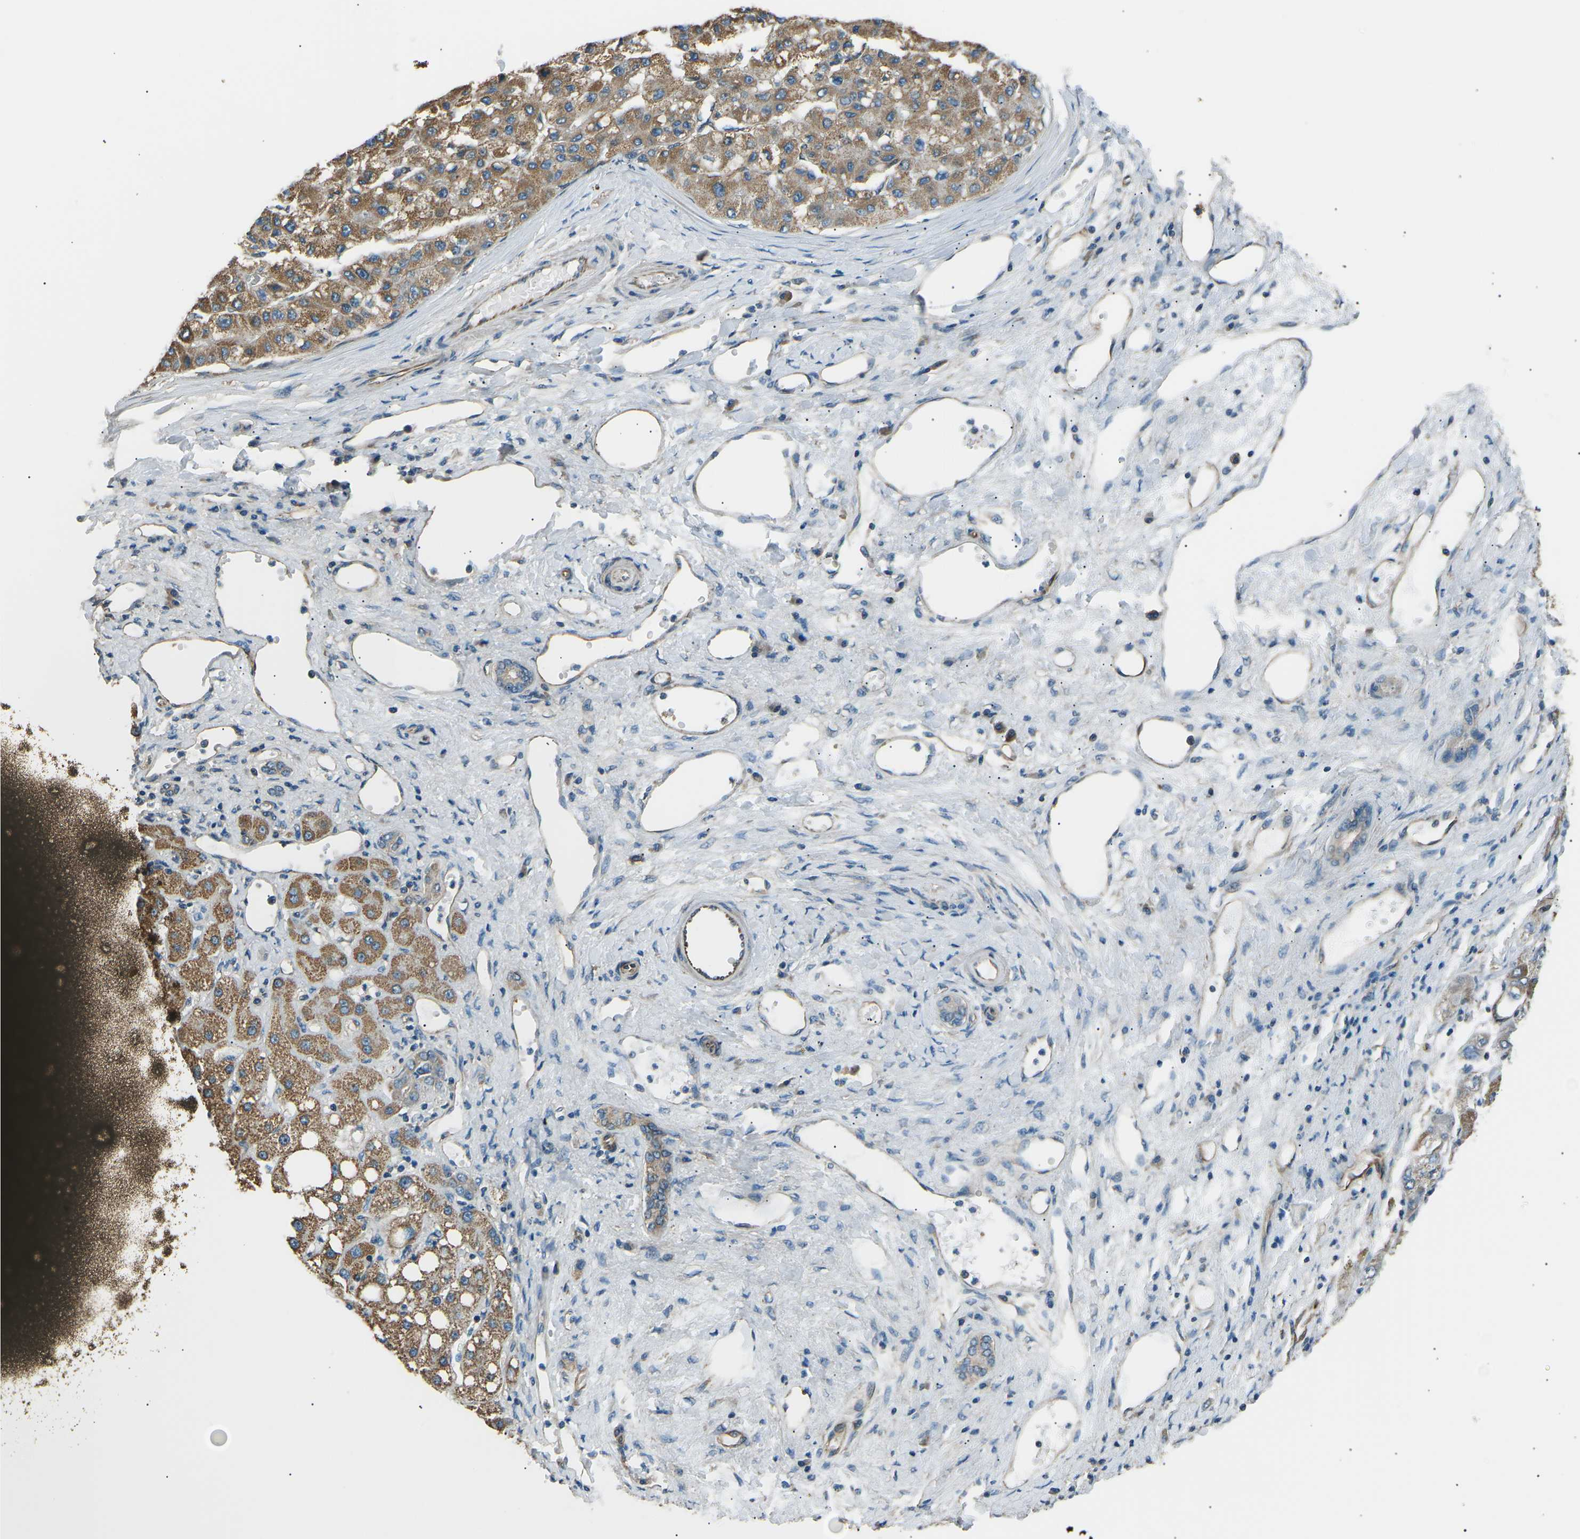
{"staining": {"intensity": "moderate", "quantity": ">75%", "location": "cytoplasmic/membranous"}, "tissue": "liver cancer", "cell_type": "Tumor cells", "image_type": "cancer", "snomed": [{"axis": "morphology", "description": "Carcinoma, Hepatocellular, NOS"}, {"axis": "topography", "description": "Liver"}], "caption": "A micrograph of hepatocellular carcinoma (liver) stained for a protein demonstrates moderate cytoplasmic/membranous brown staining in tumor cells.", "gene": "SLK", "patient": {"sex": "male", "age": 80}}